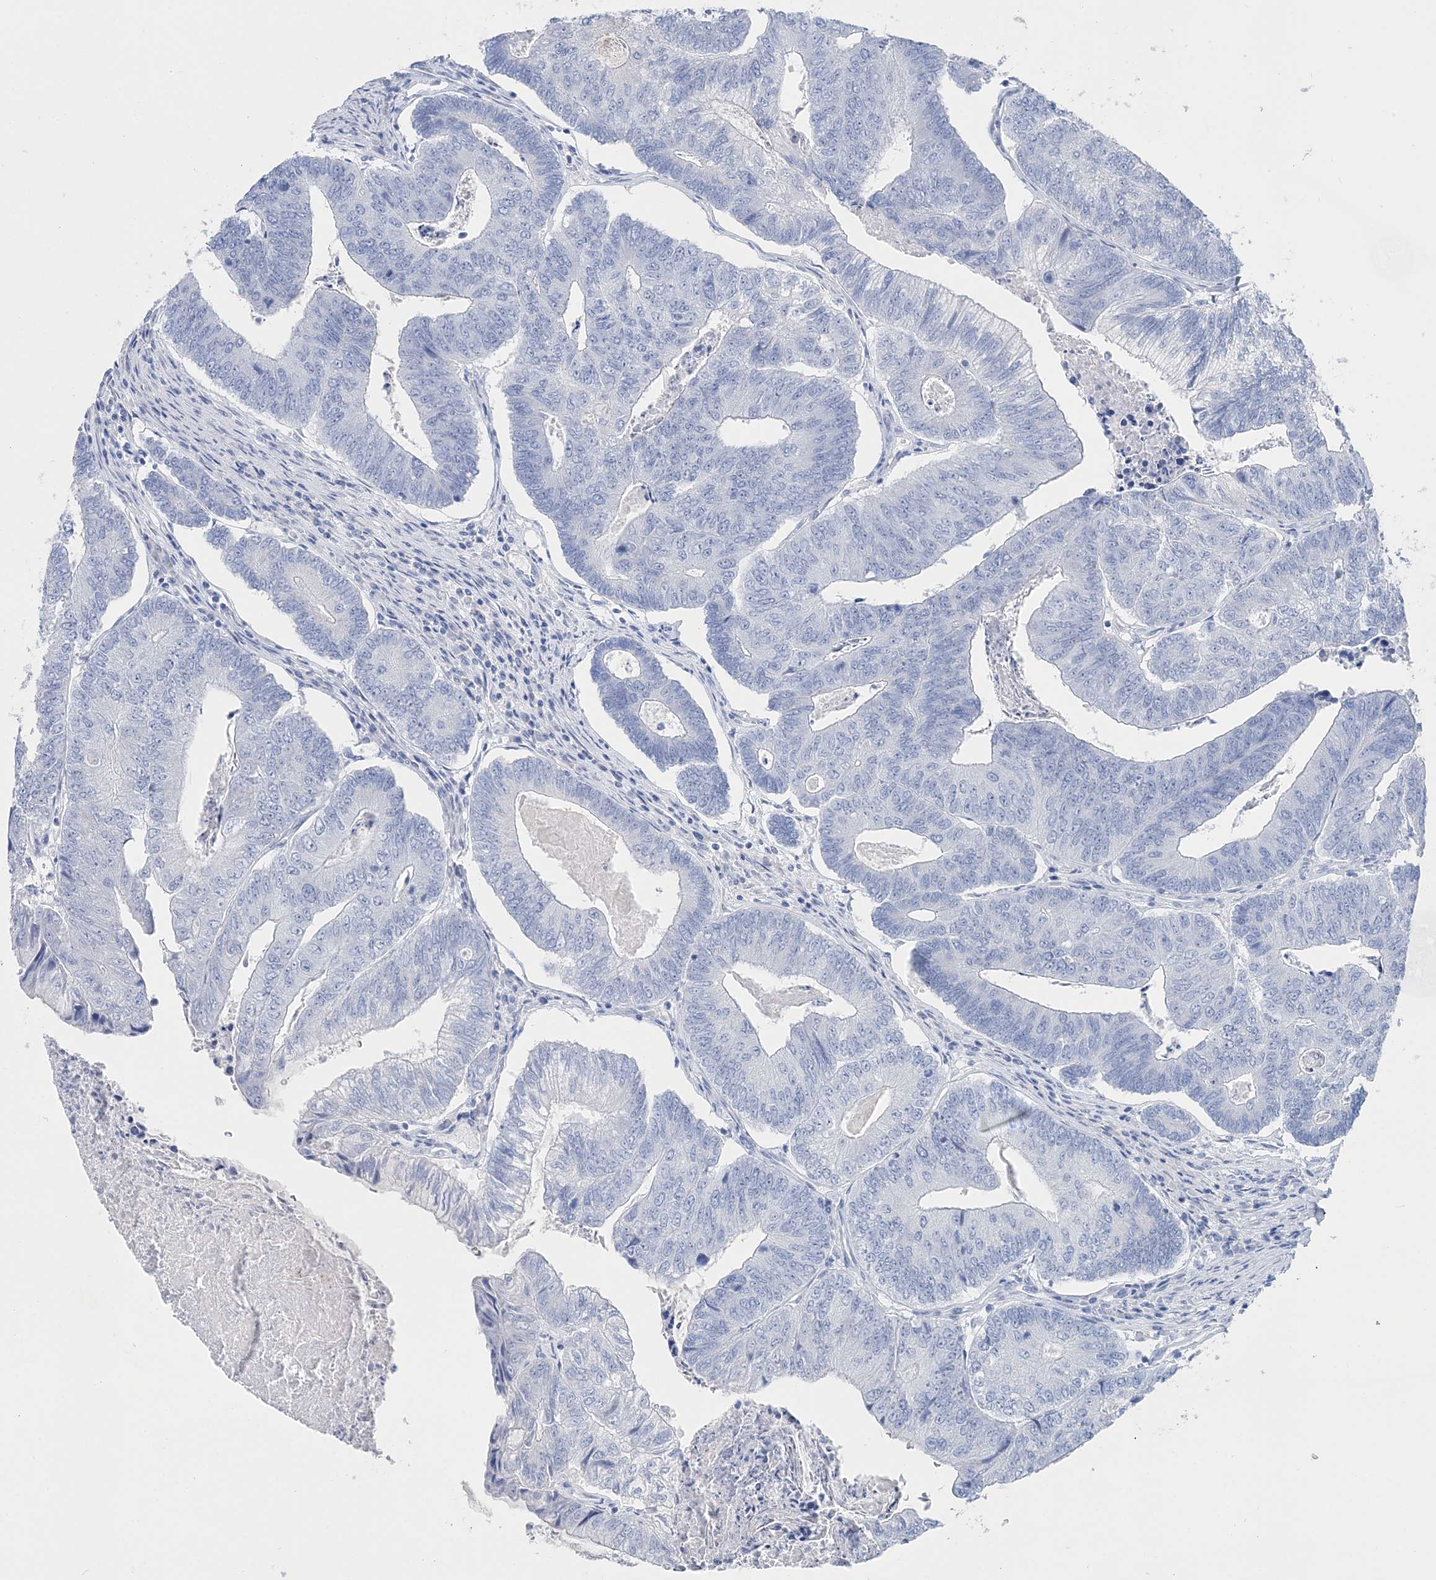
{"staining": {"intensity": "negative", "quantity": "none", "location": "none"}, "tissue": "colorectal cancer", "cell_type": "Tumor cells", "image_type": "cancer", "snomed": [{"axis": "morphology", "description": "Adenocarcinoma, NOS"}, {"axis": "topography", "description": "Colon"}], "caption": "Immunohistochemical staining of adenocarcinoma (colorectal) shows no significant expression in tumor cells.", "gene": "TSPYL6", "patient": {"sex": "female", "age": 67}}